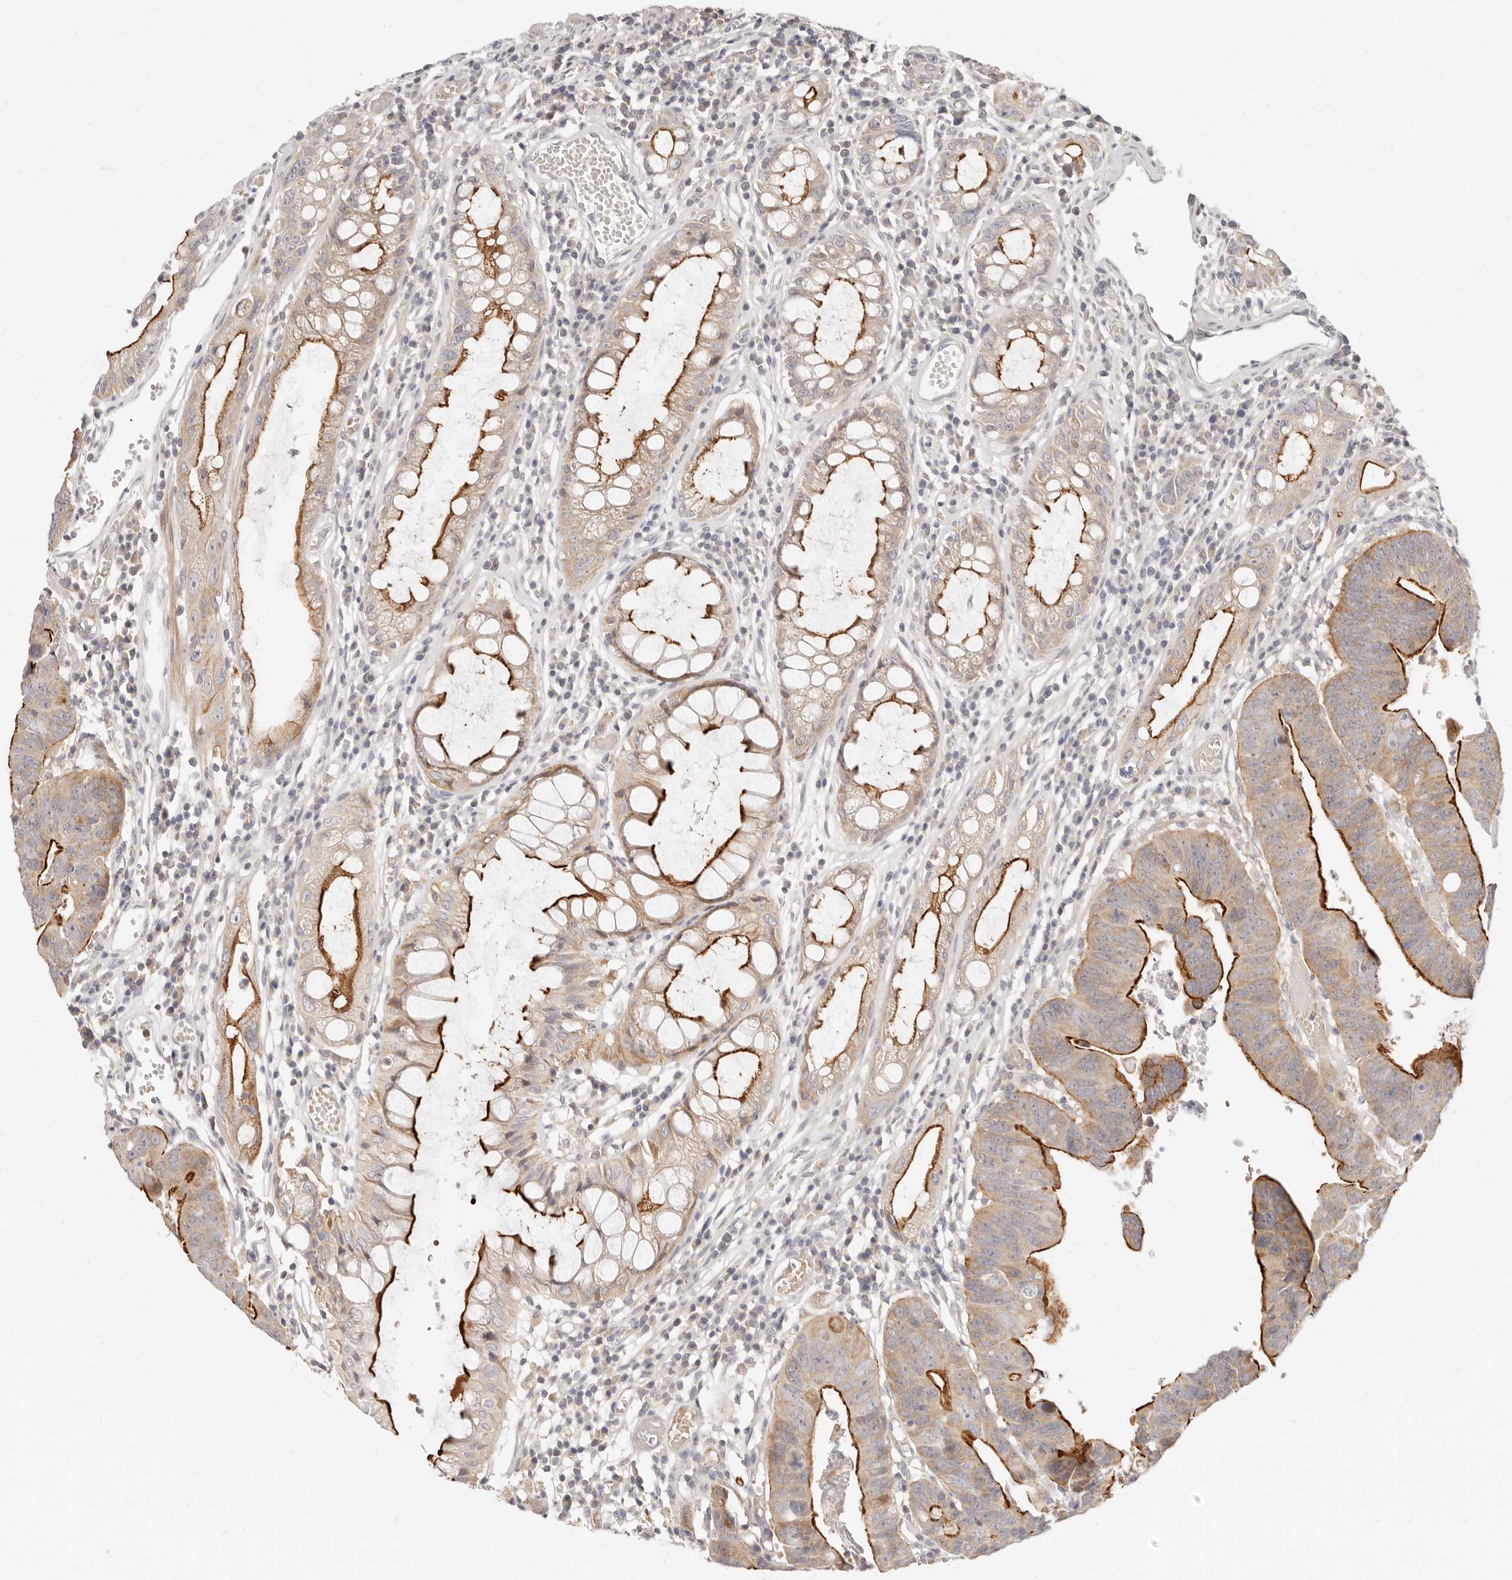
{"staining": {"intensity": "strong", "quantity": "25%-75%", "location": "cytoplasmic/membranous"}, "tissue": "colorectal cancer", "cell_type": "Tumor cells", "image_type": "cancer", "snomed": [{"axis": "morphology", "description": "Adenocarcinoma, NOS"}, {"axis": "topography", "description": "Rectum"}], "caption": "An image of human colorectal cancer stained for a protein demonstrates strong cytoplasmic/membranous brown staining in tumor cells.", "gene": "LTB4R2", "patient": {"sex": "female", "age": 65}}